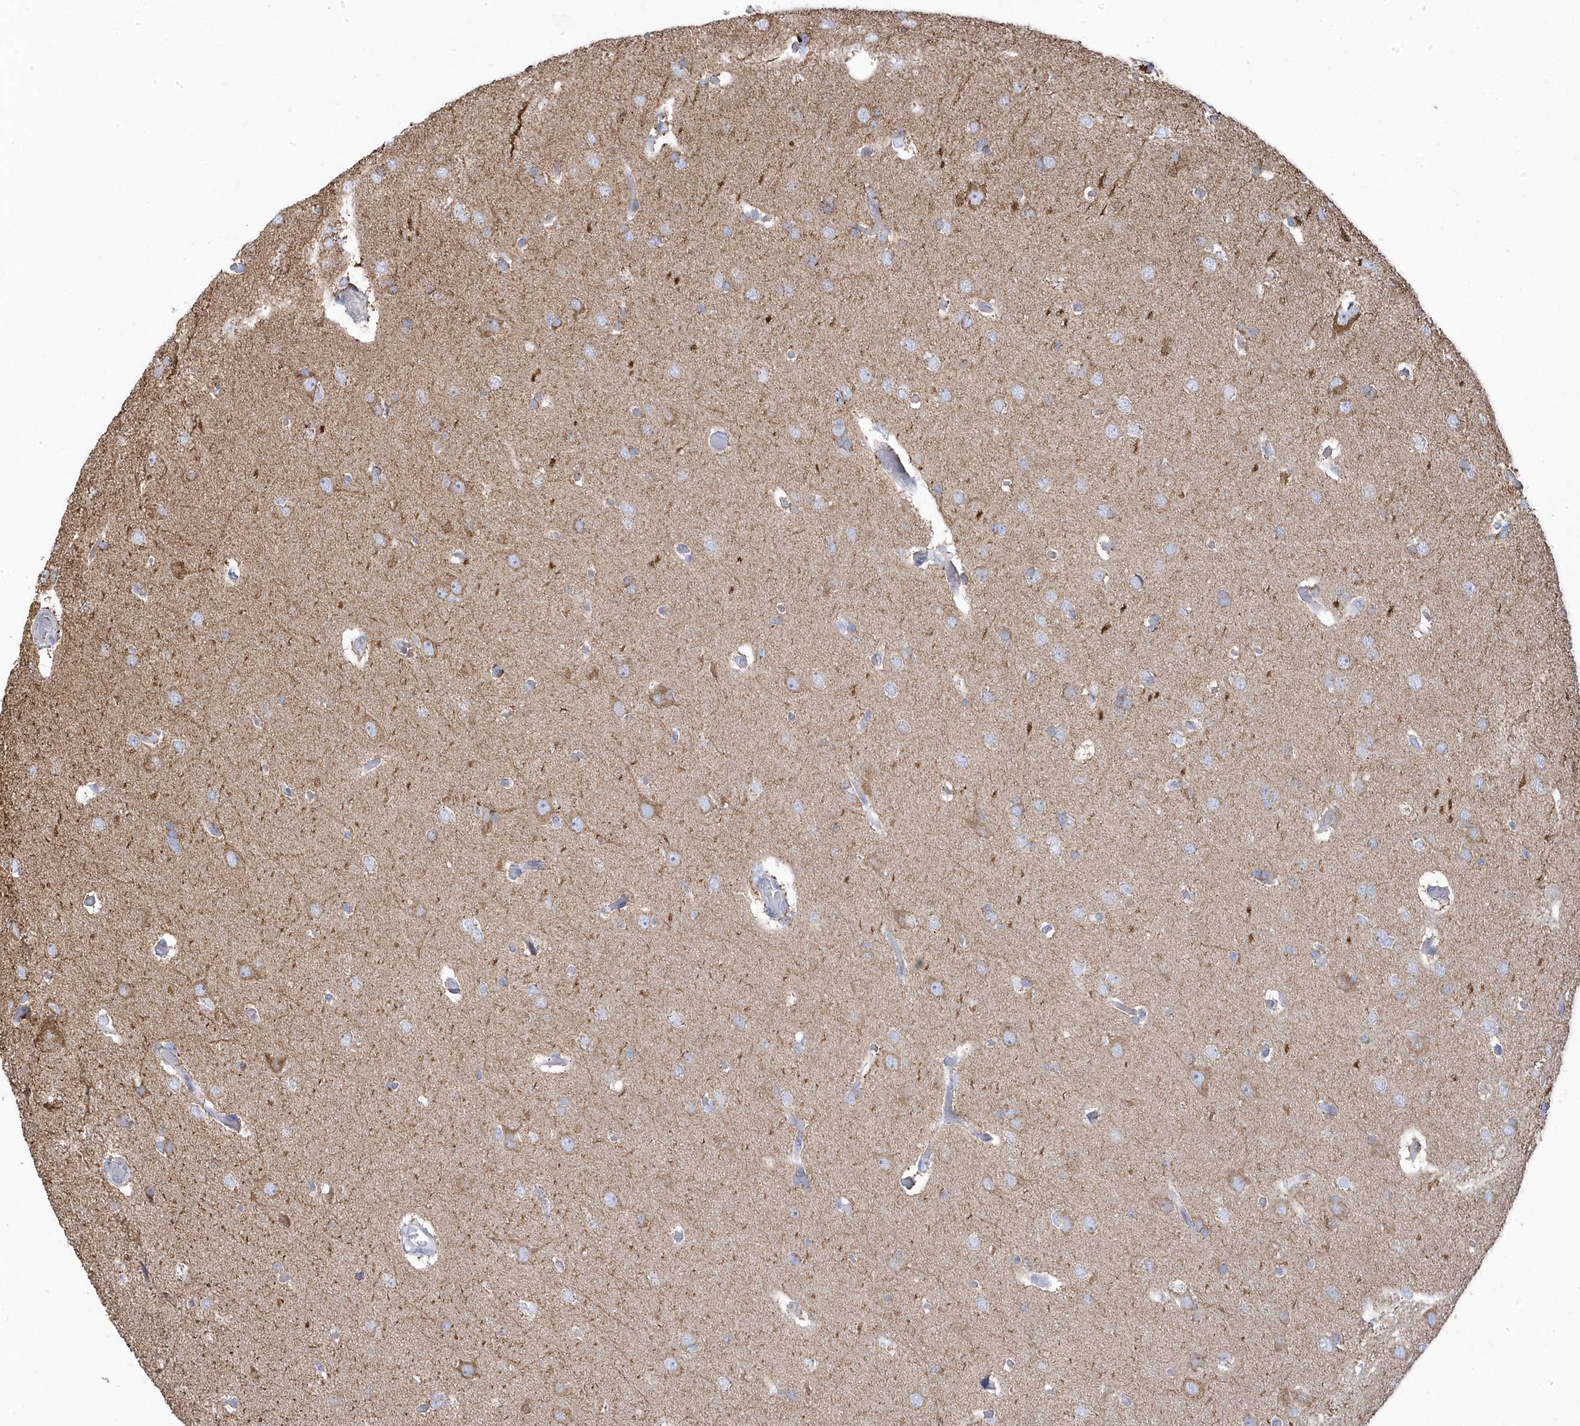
{"staining": {"intensity": "negative", "quantity": "none", "location": "none"}, "tissue": "glioma", "cell_type": "Tumor cells", "image_type": "cancer", "snomed": [{"axis": "morphology", "description": "Glioma, malignant, High grade"}, {"axis": "topography", "description": "Brain"}], "caption": "Tumor cells are negative for protein expression in human malignant glioma (high-grade). Brightfield microscopy of immunohistochemistry (IHC) stained with DAB (3,3'-diaminobenzidine) (brown) and hematoxylin (blue), captured at high magnification.", "gene": "GTPBP8", "patient": {"sex": "female", "age": 59}}